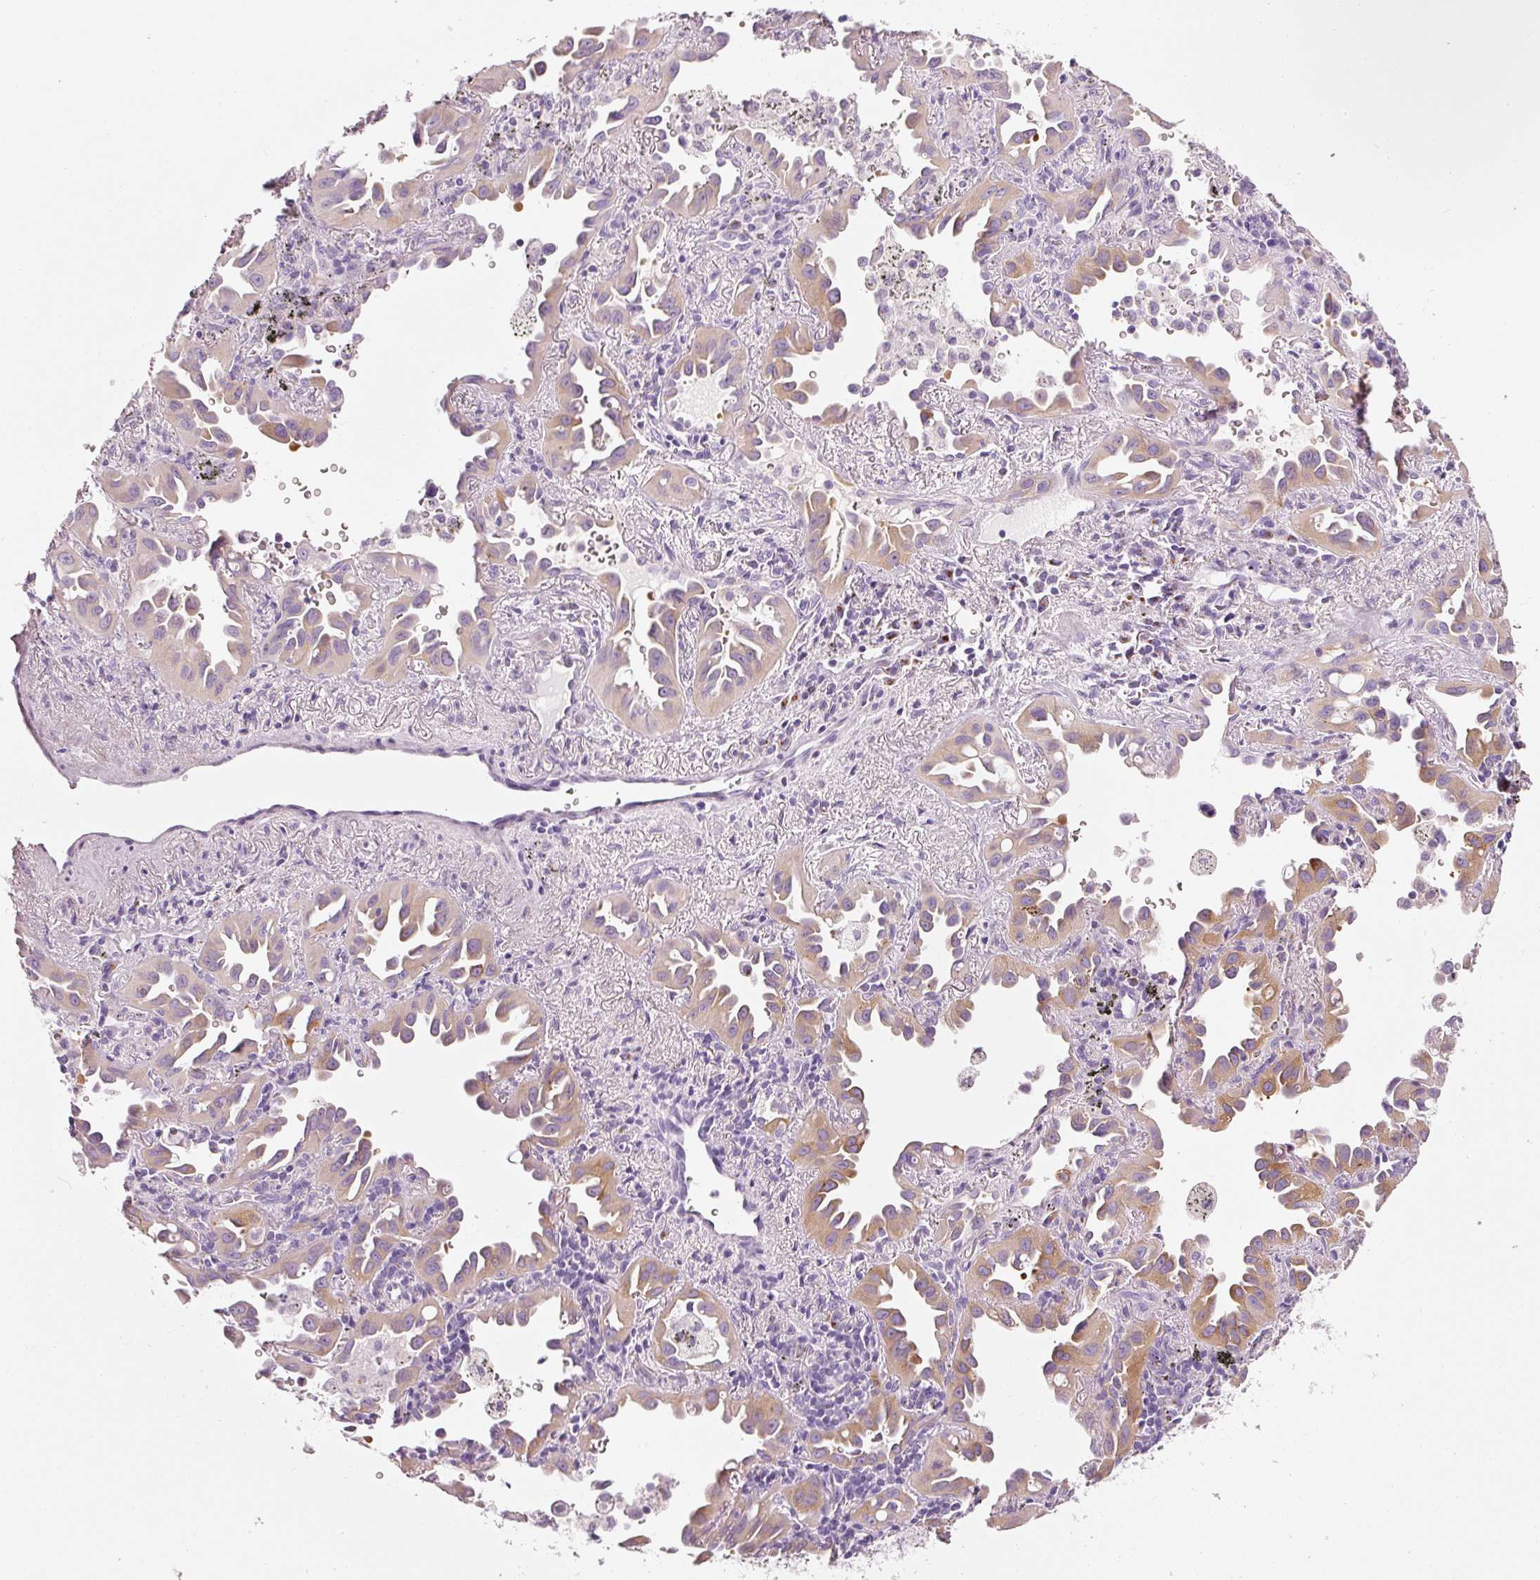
{"staining": {"intensity": "moderate", "quantity": "25%-75%", "location": "cytoplasmic/membranous"}, "tissue": "lung cancer", "cell_type": "Tumor cells", "image_type": "cancer", "snomed": [{"axis": "morphology", "description": "Adenocarcinoma, NOS"}, {"axis": "topography", "description": "Lung"}], "caption": "Immunohistochemistry image of neoplastic tissue: human lung cancer stained using IHC demonstrates medium levels of moderate protein expression localized specifically in the cytoplasmic/membranous of tumor cells, appearing as a cytoplasmic/membranous brown color.", "gene": "PDXDC1", "patient": {"sex": "male", "age": 68}}